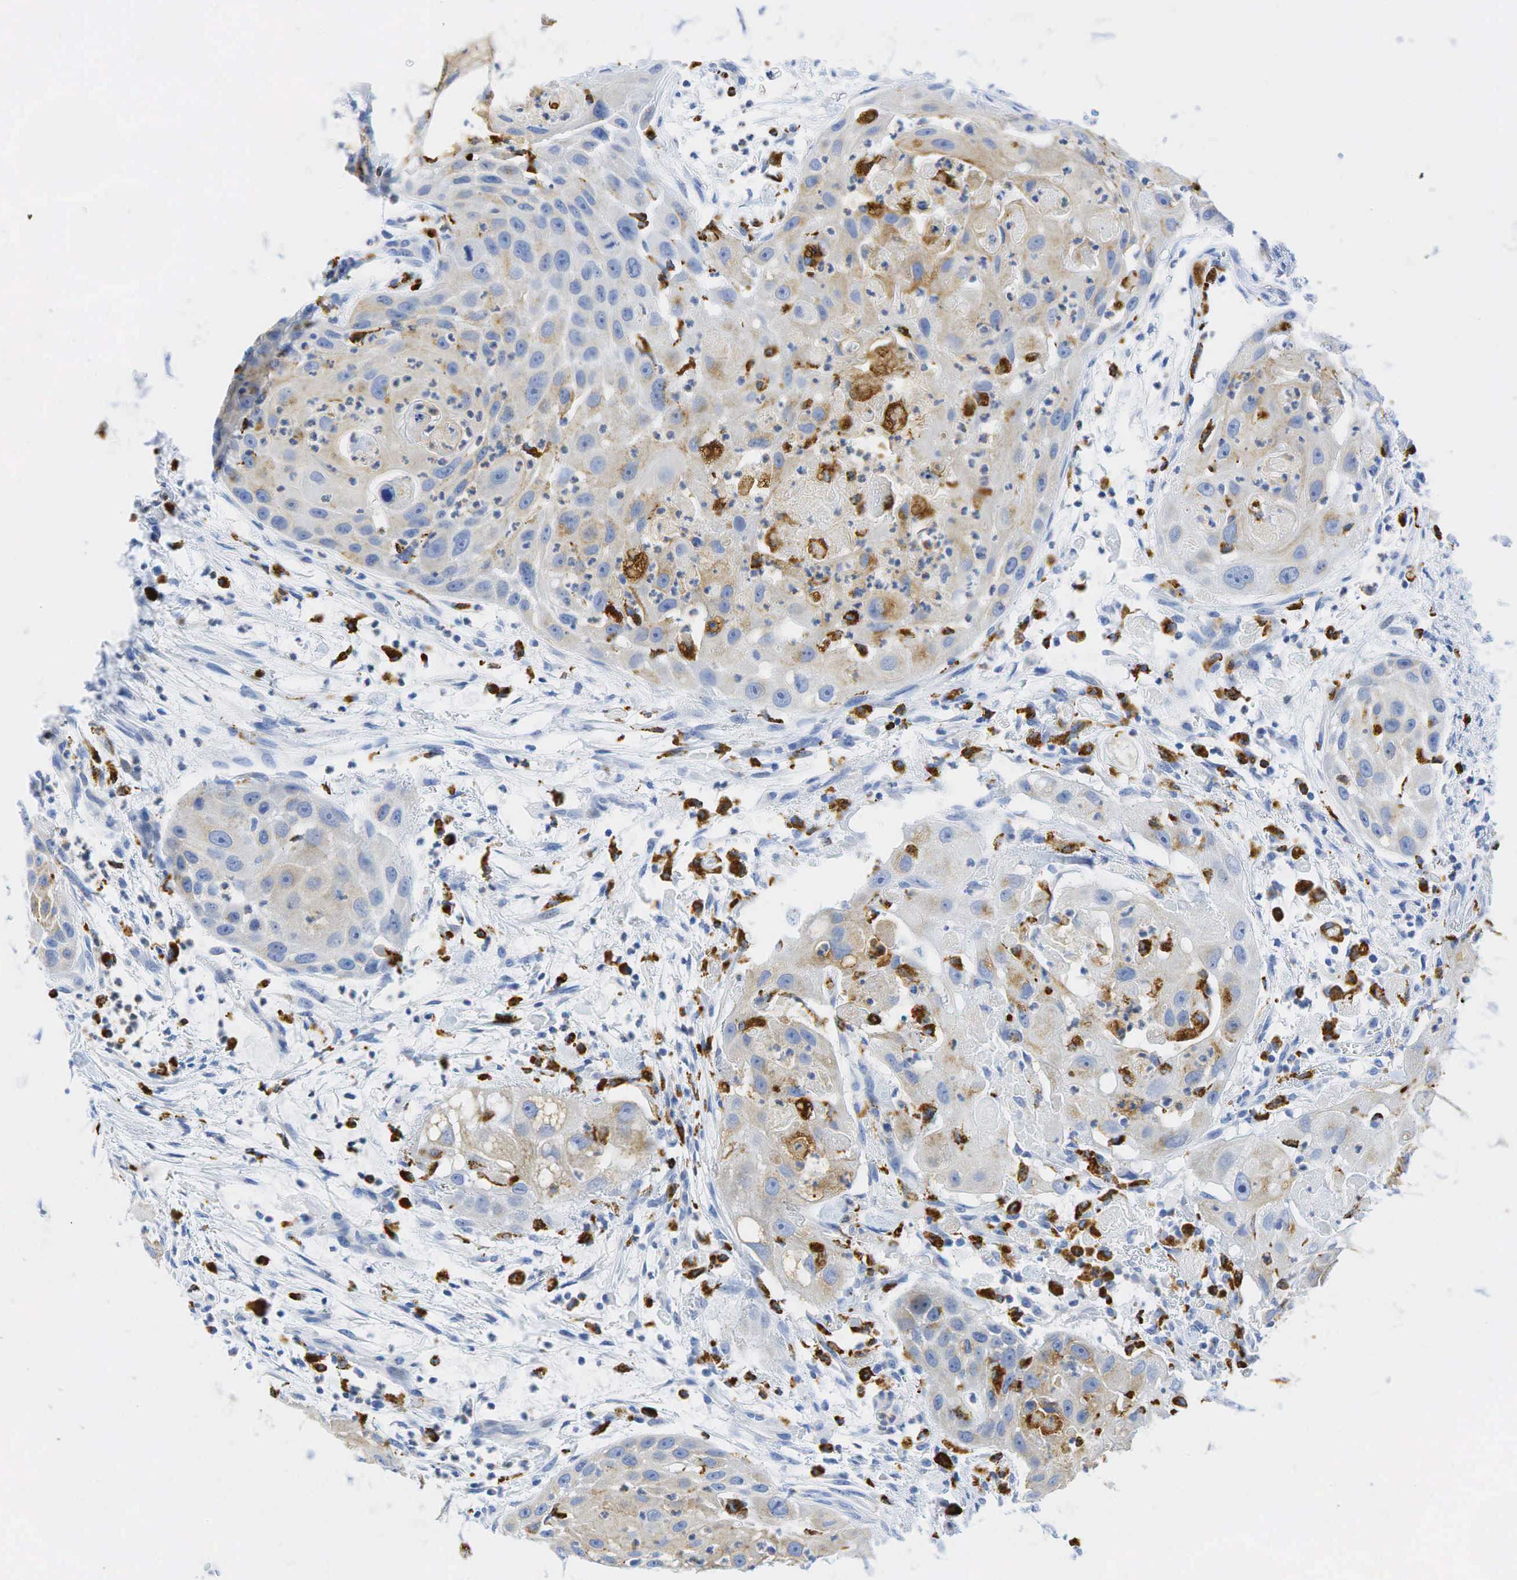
{"staining": {"intensity": "weak", "quantity": "25%-75%", "location": "cytoplasmic/membranous"}, "tissue": "head and neck cancer", "cell_type": "Tumor cells", "image_type": "cancer", "snomed": [{"axis": "morphology", "description": "Squamous cell carcinoma, NOS"}, {"axis": "topography", "description": "Head-Neck"}], "caption": "The micrograph demonstrates a brown stain indicating the presence of a protein in the cytoplasmic/membranous of tumor cells in head and neck squamous cell carcinoma. The staining was performed using DAB (3,3'-diaminobenzidine) to visualize the protein expression in brown, while the nuclei were stained in blue with hematoxylin (Magnification: 20x).", "gene": "CD68", "patient": {"sex": "male", "age": 64}}